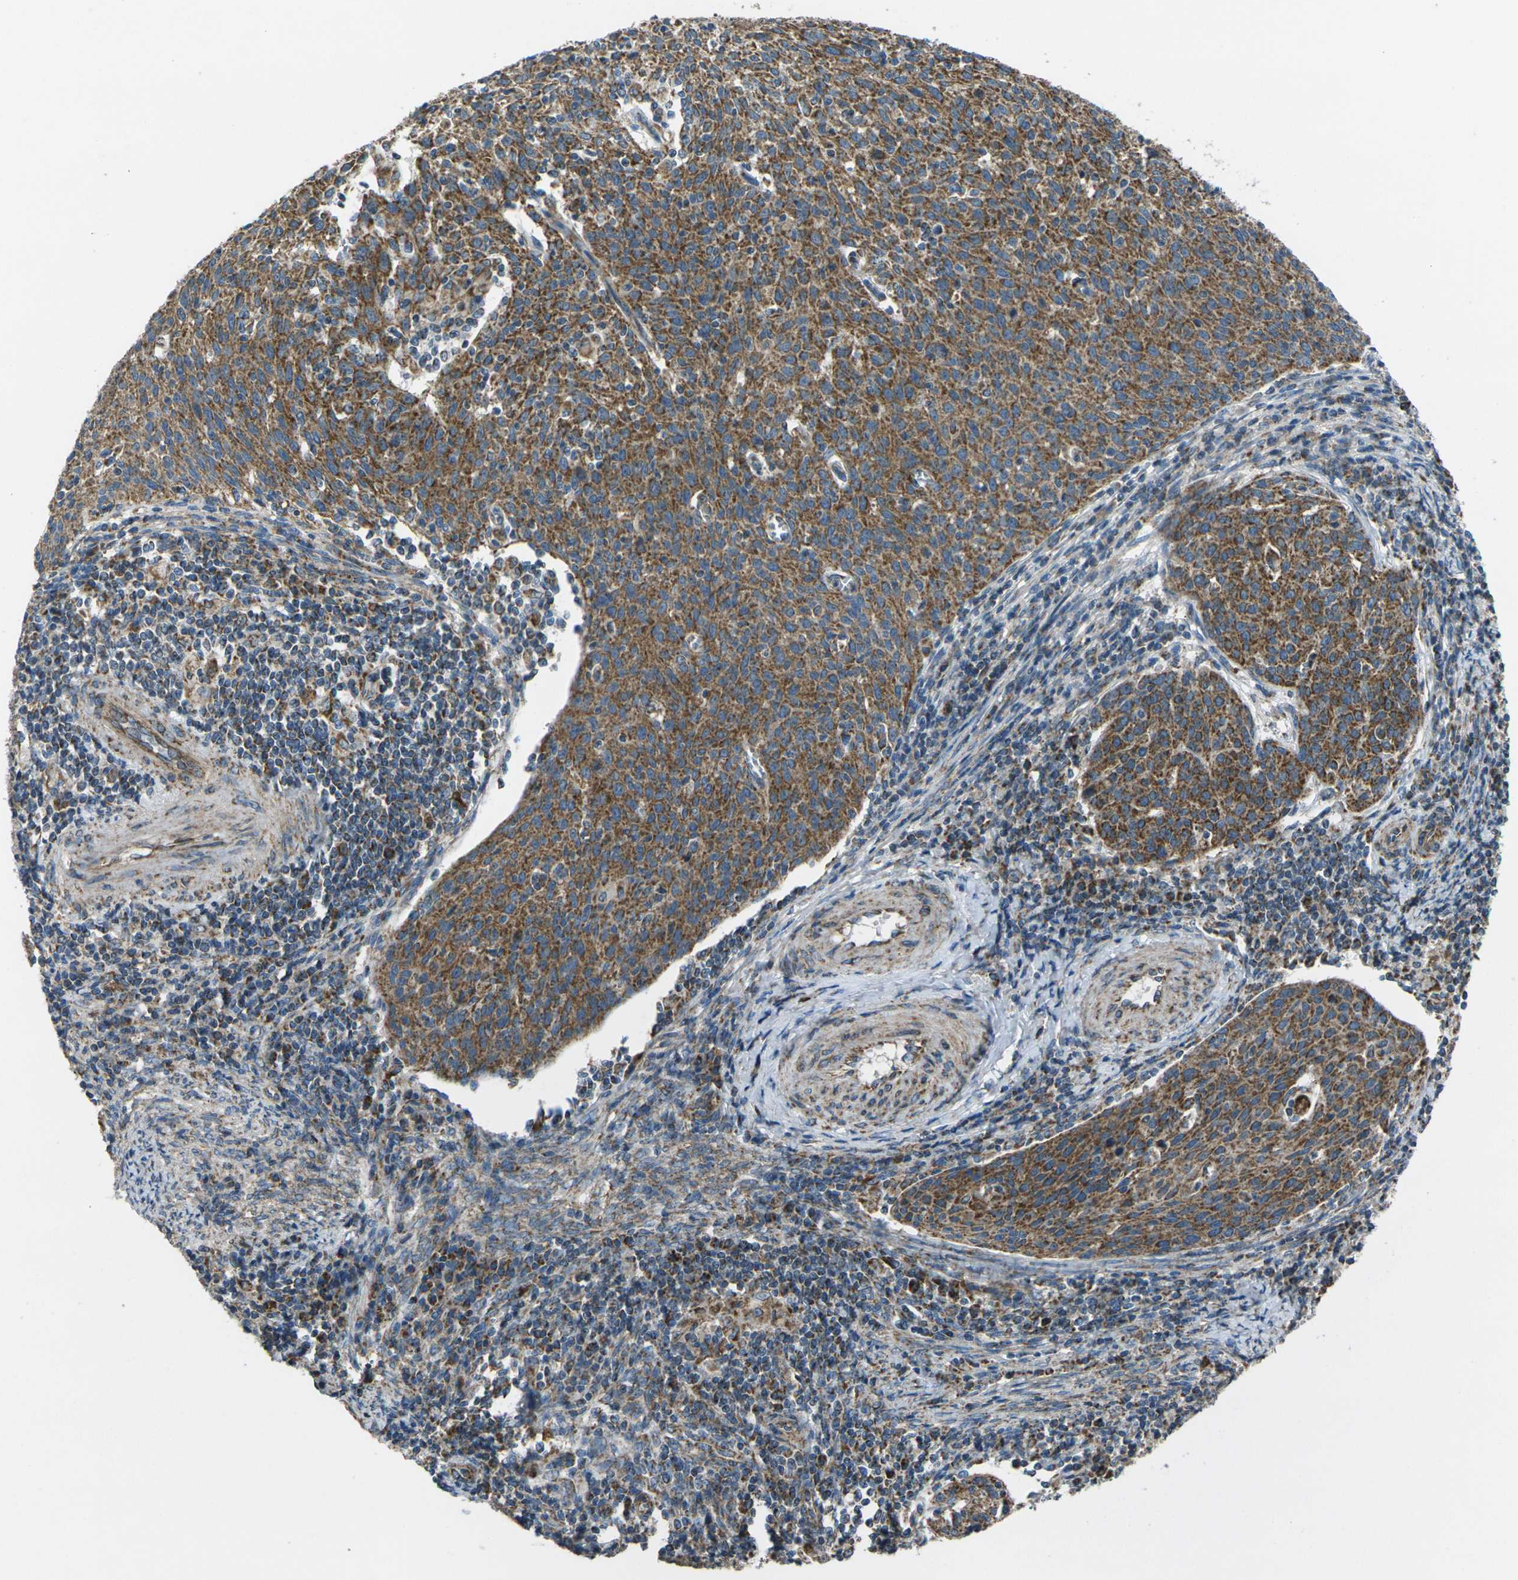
{"staining": {"intensity": "moderate", "quantity": ">75%", "location": "cytoplasmic/membranous"}, "tissue": "cervical cancer", "cell_type": "Tumor cells", "image_type": "cancer", "snomed": [{"axis": "morphology", "description": "Squamous cell carcinoma, NOS"}, {"axis": "topography", "description": "Cervix"}], "caption": "Human cervical cancer stained with a protein marker demonstrates moderate staining in tumor cells.", "gene": "TMEM120B", "patient": {"sex": "female", "age": 38}}